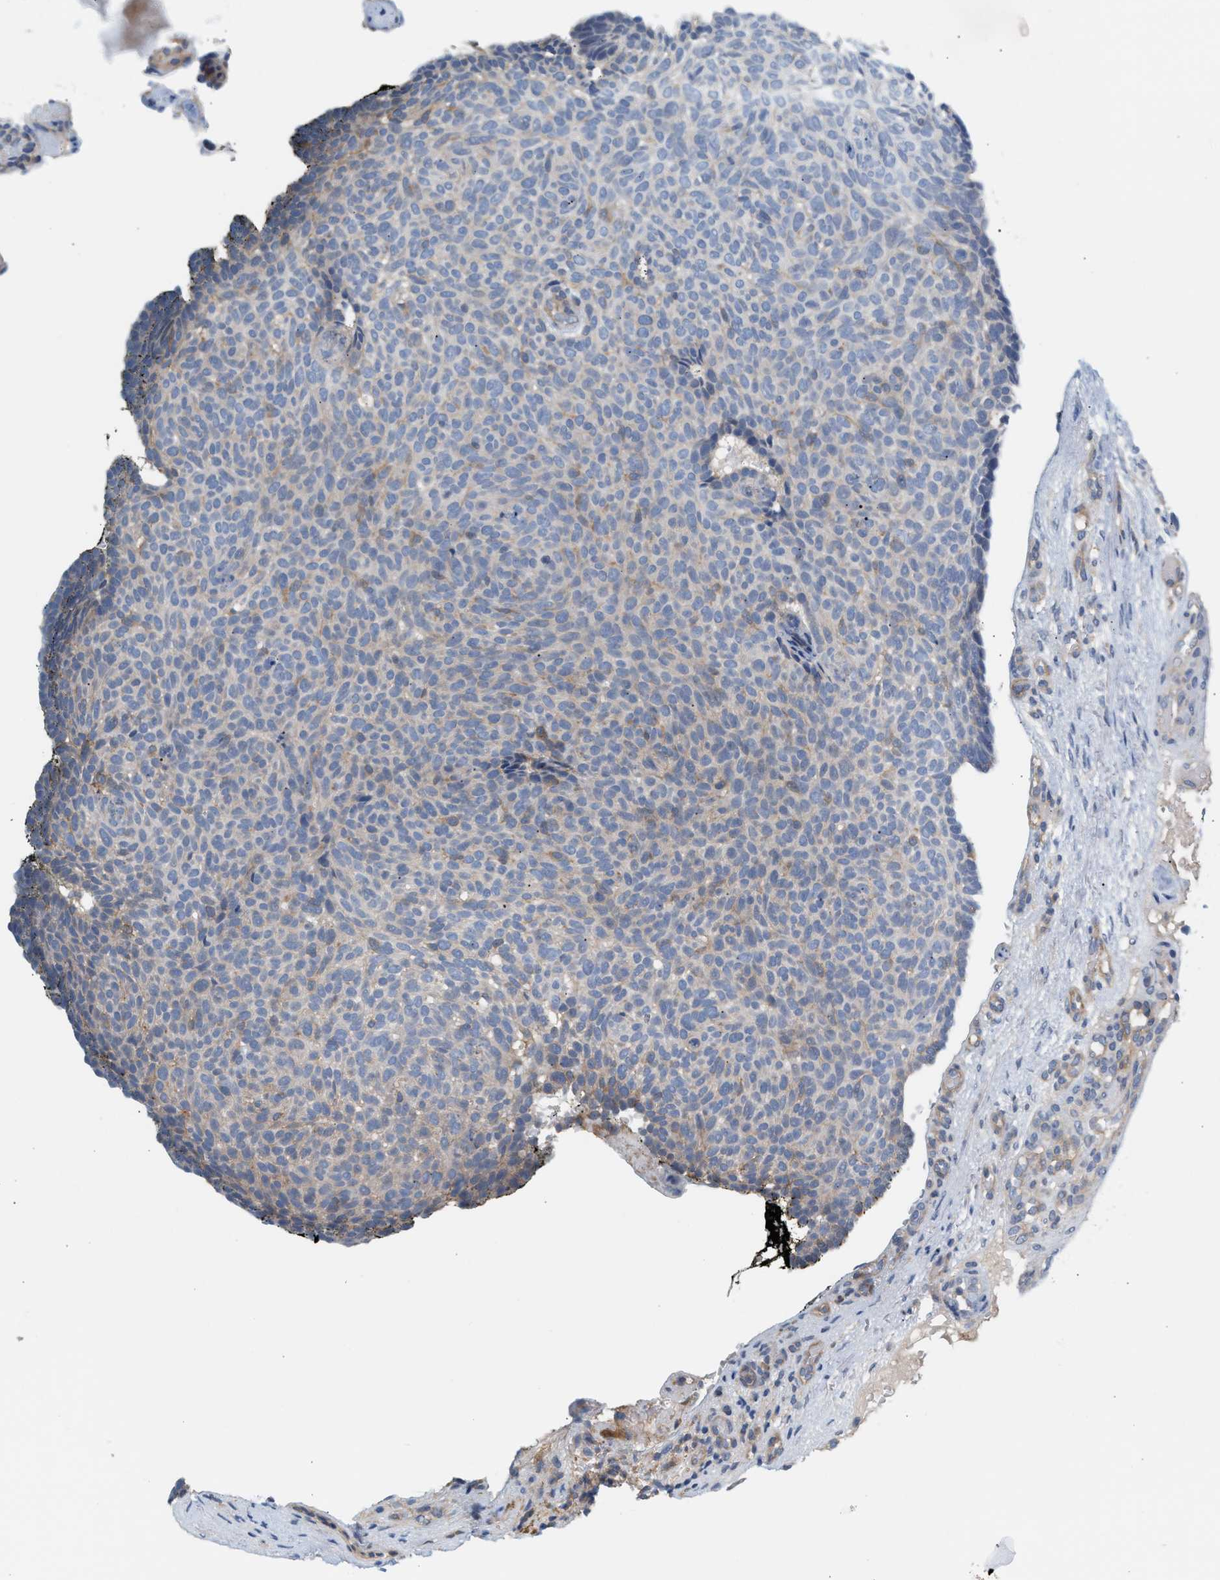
{"staining": {"intensity": "weak", "quantity": "<25%", "location": "cytoplasmic/membranous"}, "tissue": "skin cancer", "cell_type": "Tumor cells", "image_type": "cancer", "snomed": [{"axis": "morphology", "description": "Basal cell carcinoma"}, {"axis": "topography", "description": "Skin"}], "caption": "There is no significant positivity in tumor cells of basal cell carcinoma (skin).", "gene": "LRCH1", "patient": {"sex": "male", "age": 61}}